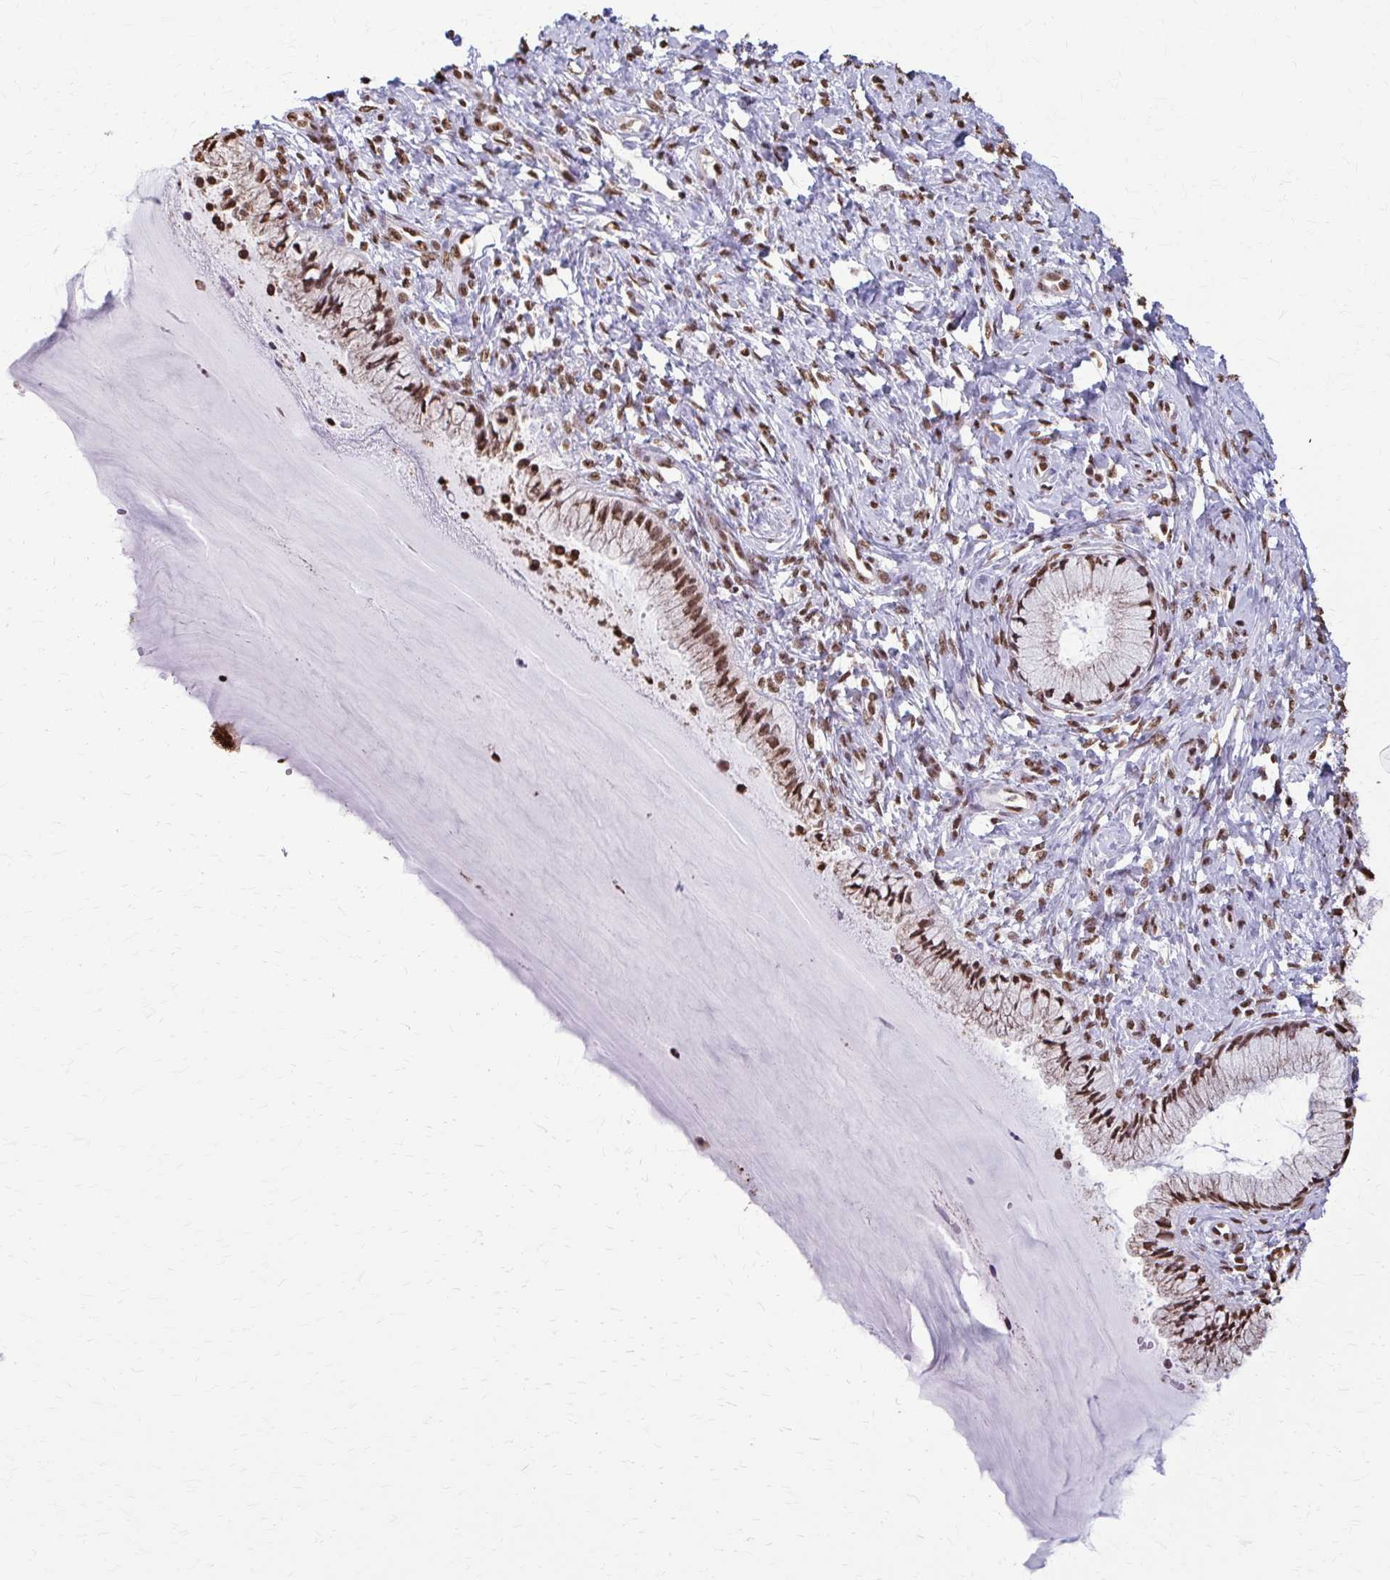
{"staining": {"intensity": "moderate", "quantity": ">75%", "location": "nuclear"}, "tissue": "cervix", "cell_type": "Glandular cells", "image_type": "normal", "snomed": [{"axis": "morphology", "description": "Normal tissue, NOS"}, {"axis": "topography", "description": "Cervix"}], "caption": "Glandular cells show moderate nuclear positivity in about >75% of cells in unremarkable cervix.", "gene": "SNRPA", "patient": {"sex": "female", "age": 37}}